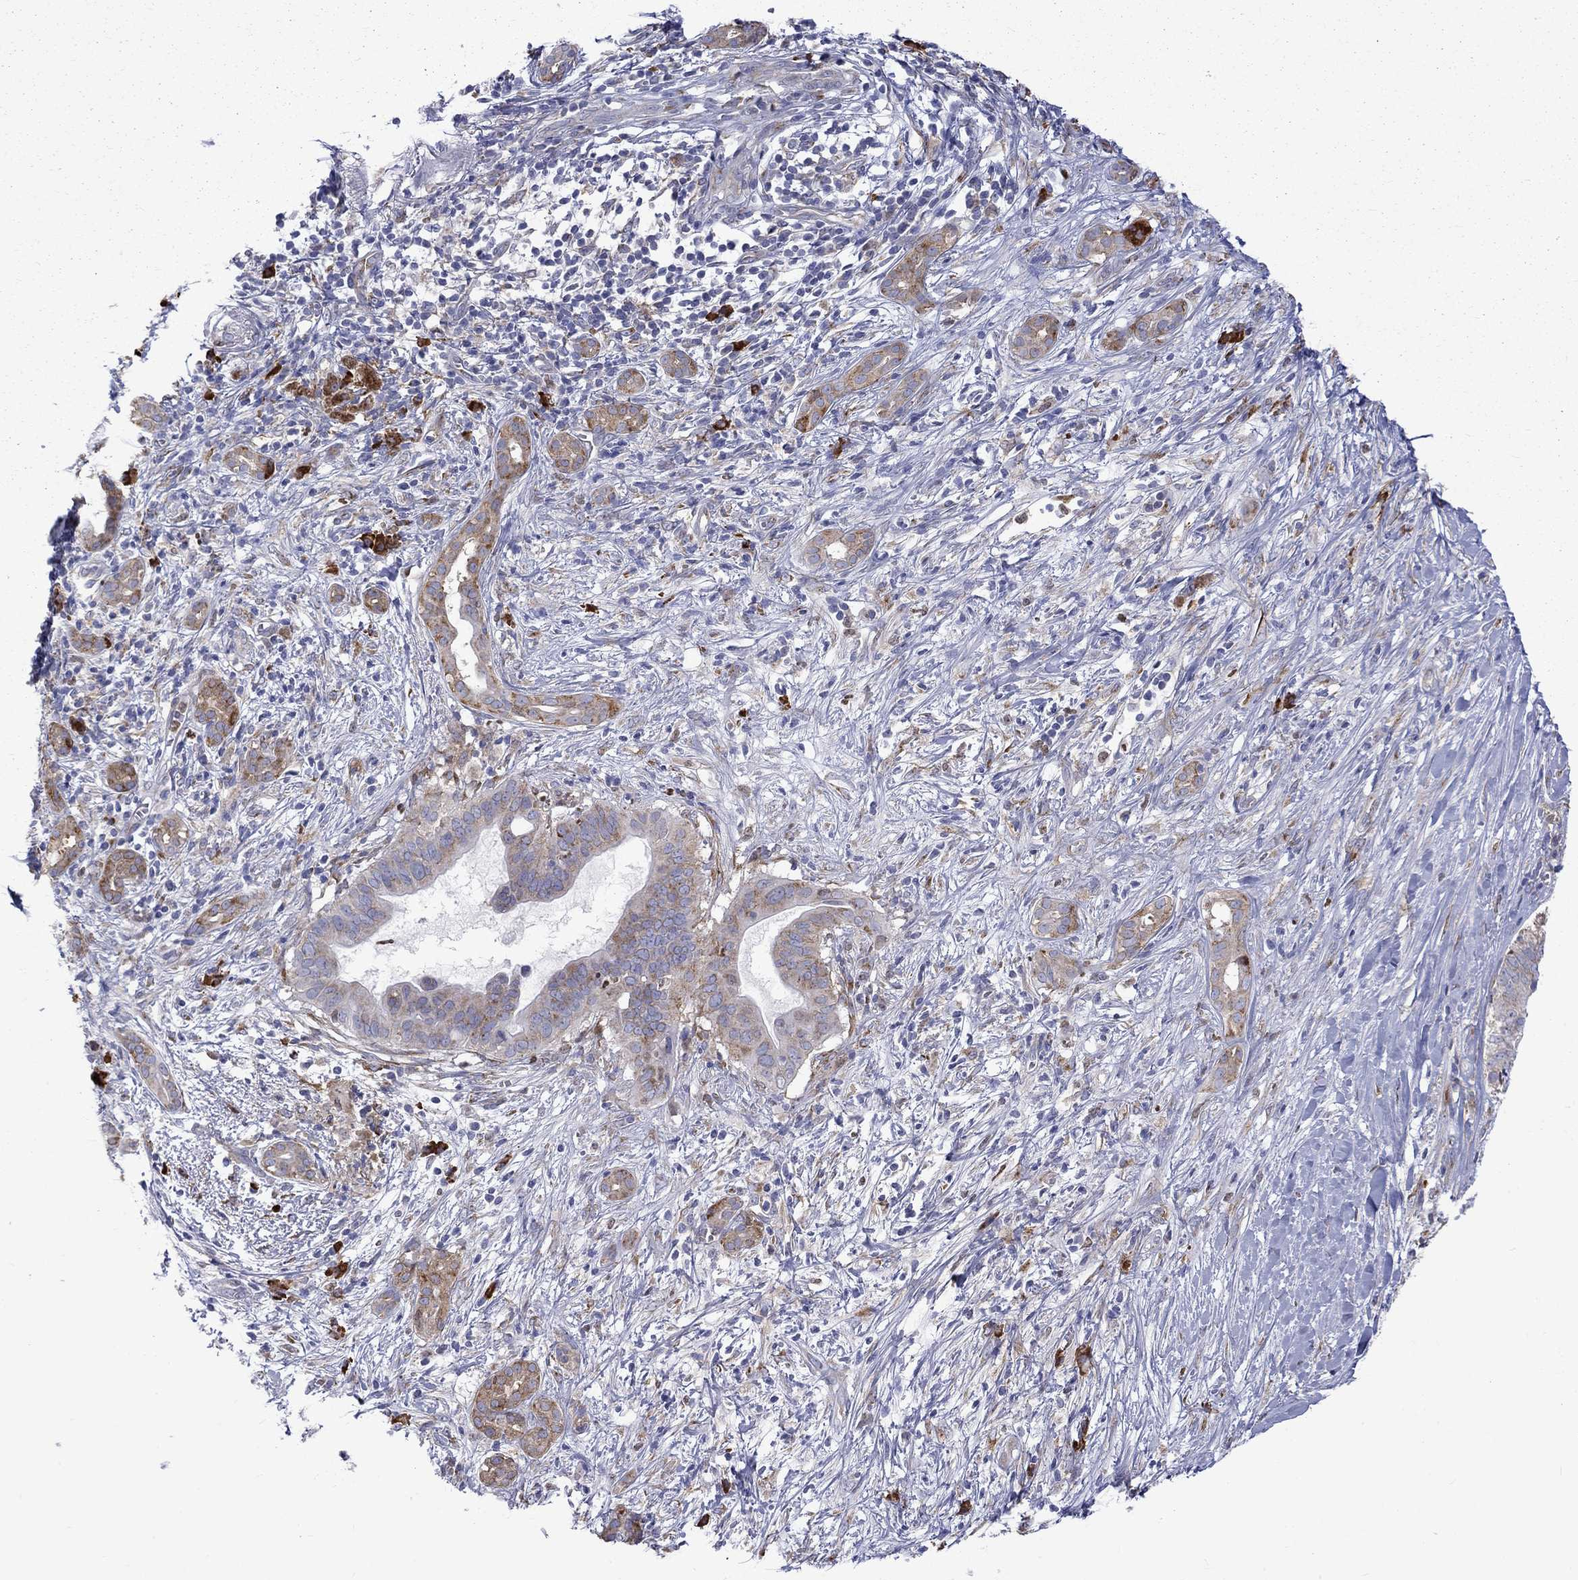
{"staining": {"intensity": "moderate", "quantity": "<25%", "location": "cytoplasmic/membranous"}, "tissue": "pancreatic cancer", "cell_type": "Tumor cells", "image_type": "cancer", "snomed": [{"axis": "morphology", "description": "Adenocarcinoma, NOS"}, {"axis": "topography", "description": "Pancreas"}], "caption": "Immunohistochemistry of human adenocarcinoma (pancreatic) displays low levels of moderate cytoplasmic/membranous expression in about <25% of tumor cells.", "gene": "PABPC4", "patient": {"sex": "male", "age": 61}}